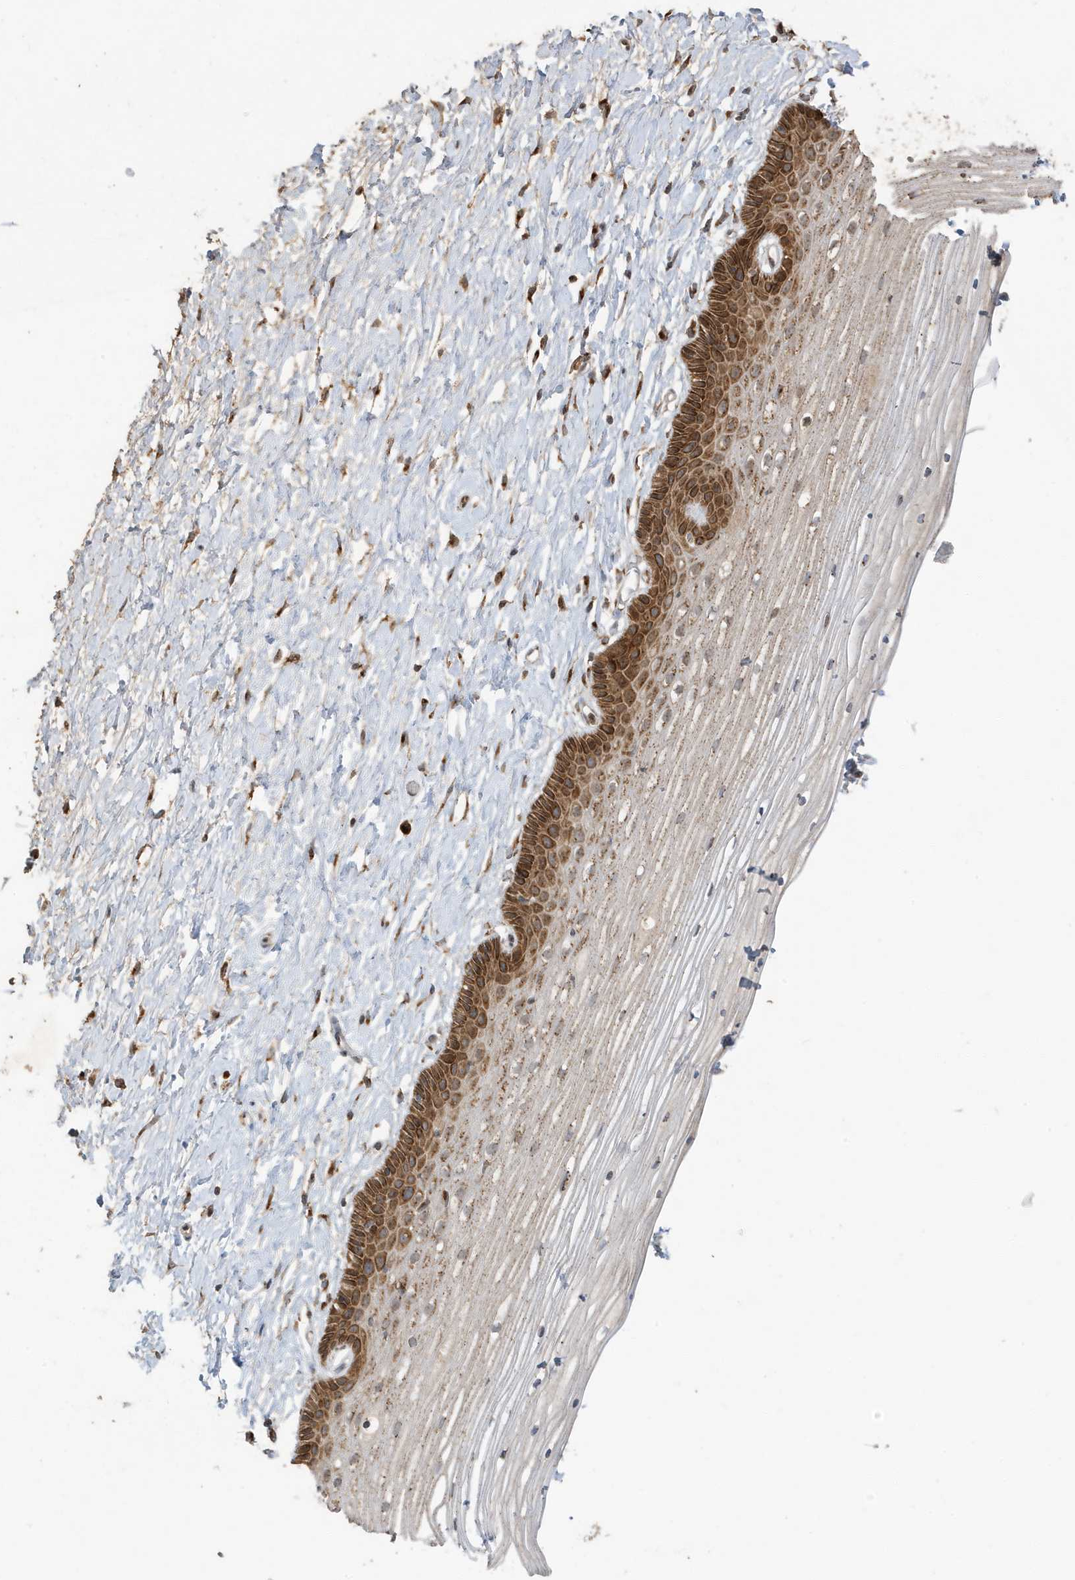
{"staining": {"intensity": "strong", "quantity": "25%-75%", "location": "cytoplasmic/membranous"}, "tissue": "vagina", "cell_type": "Squamous epithelial cells", "image_type": "normal", "snomed": [{"axis": "morphology", "description": "Normal tissue, NOS"}, {"axis": "topography", "description": "Vagina"}, {"axis": "topography", "description": "Cervix"}], "caption": "Brown immunohistochemical staining in normal human vagina exhibits strong cytoplasmic/membranous staining in approximately 25%-75% of squamous epithelial cells. The protein is shown in brown color, while the nuclei are stained blue.", "gene": "RER1", "patient": {"sex": "female", "age": 40}}